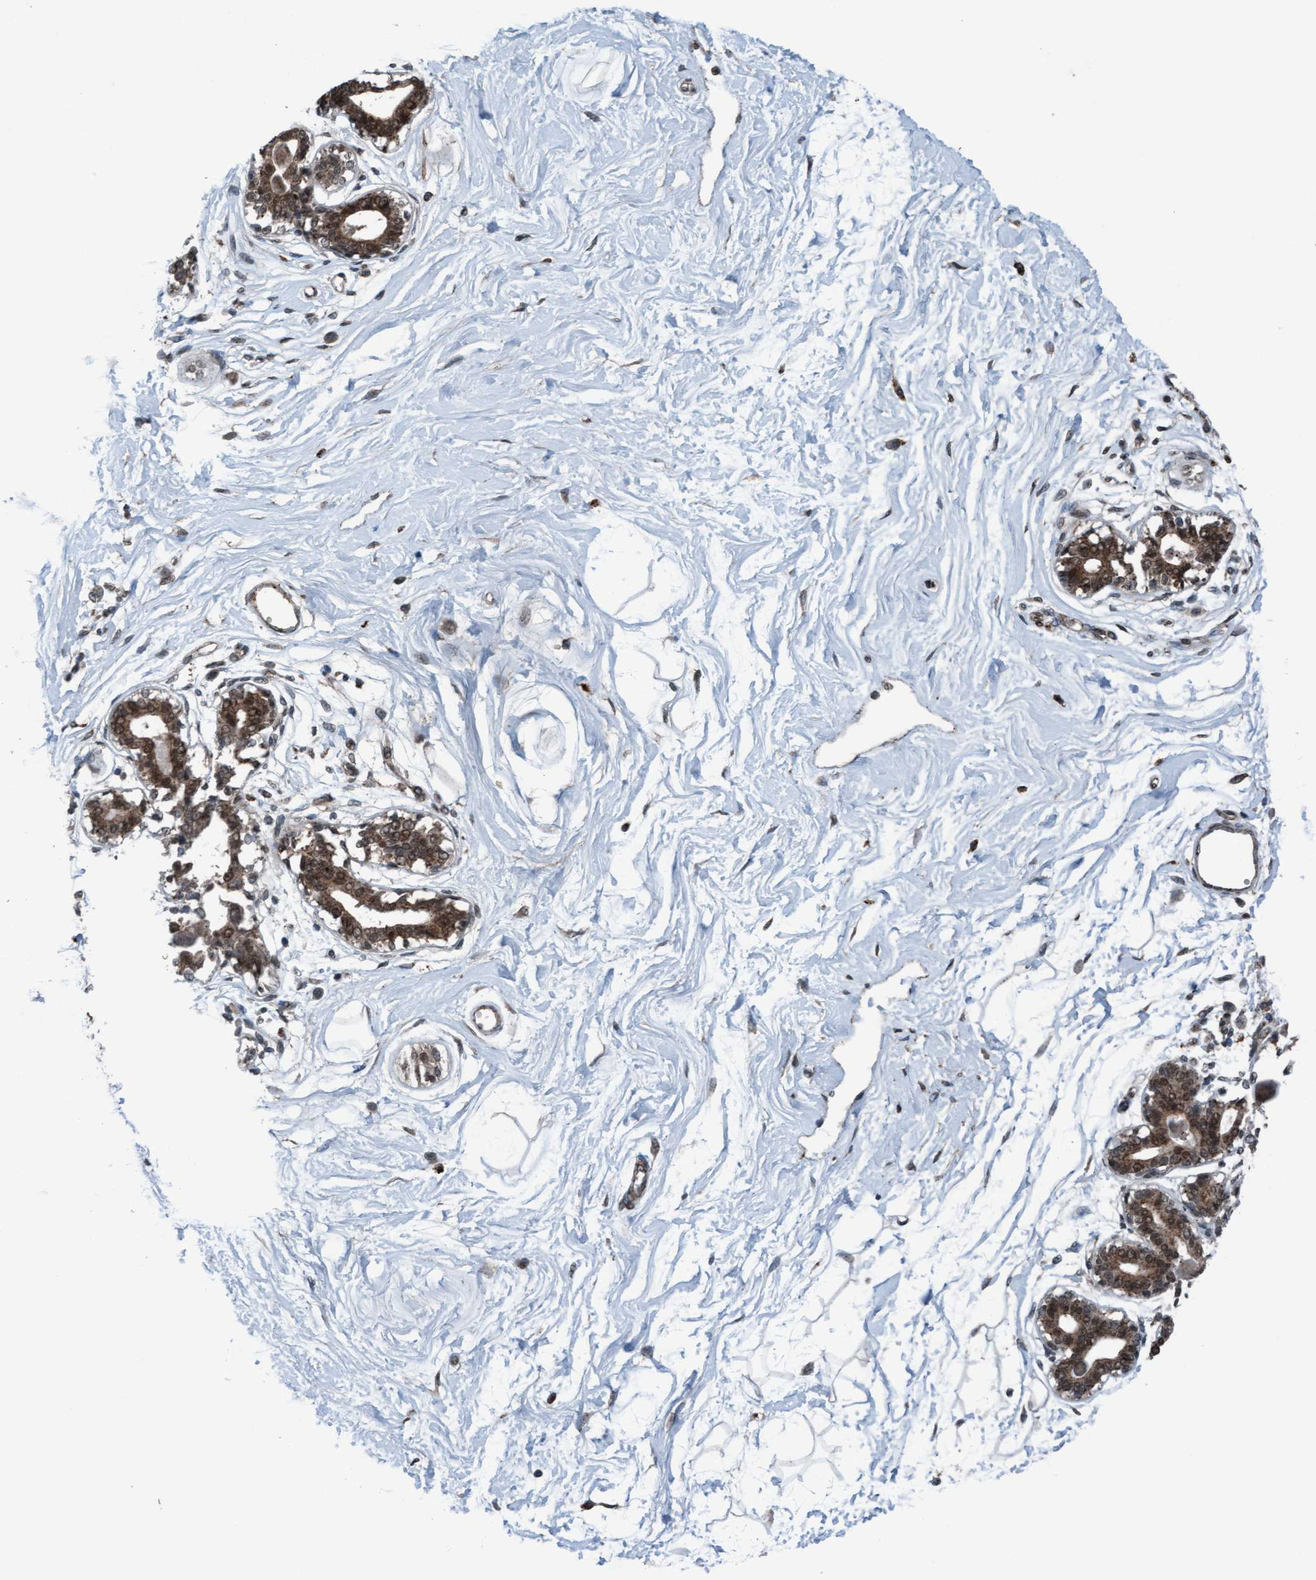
{"staining": {"intensity": "weak", "quantity": ">75%", "location": "cytoplasmic/membranous,nuclear"}, "tissue": "breast", "cell_type": "Adipocytes", "image_type": "normal", "snomed": [{"axis": "morphology", "description": "Normal tissue, NOS"}, {"axis": "topography", "description": "Breast"}], "caption": "Immunohistochemistry (IHC) of benign human breast exhibits low levels of weak cytoplasmic/membranous,nuclear staining in about >75% of adipocytes. (DAB (3,3'-diaminobenzidine) = brown stain, brightfield microscopy at high magnification).", "gene": "PLXNB2", "patient": {"sex": "female", "age": 45}}